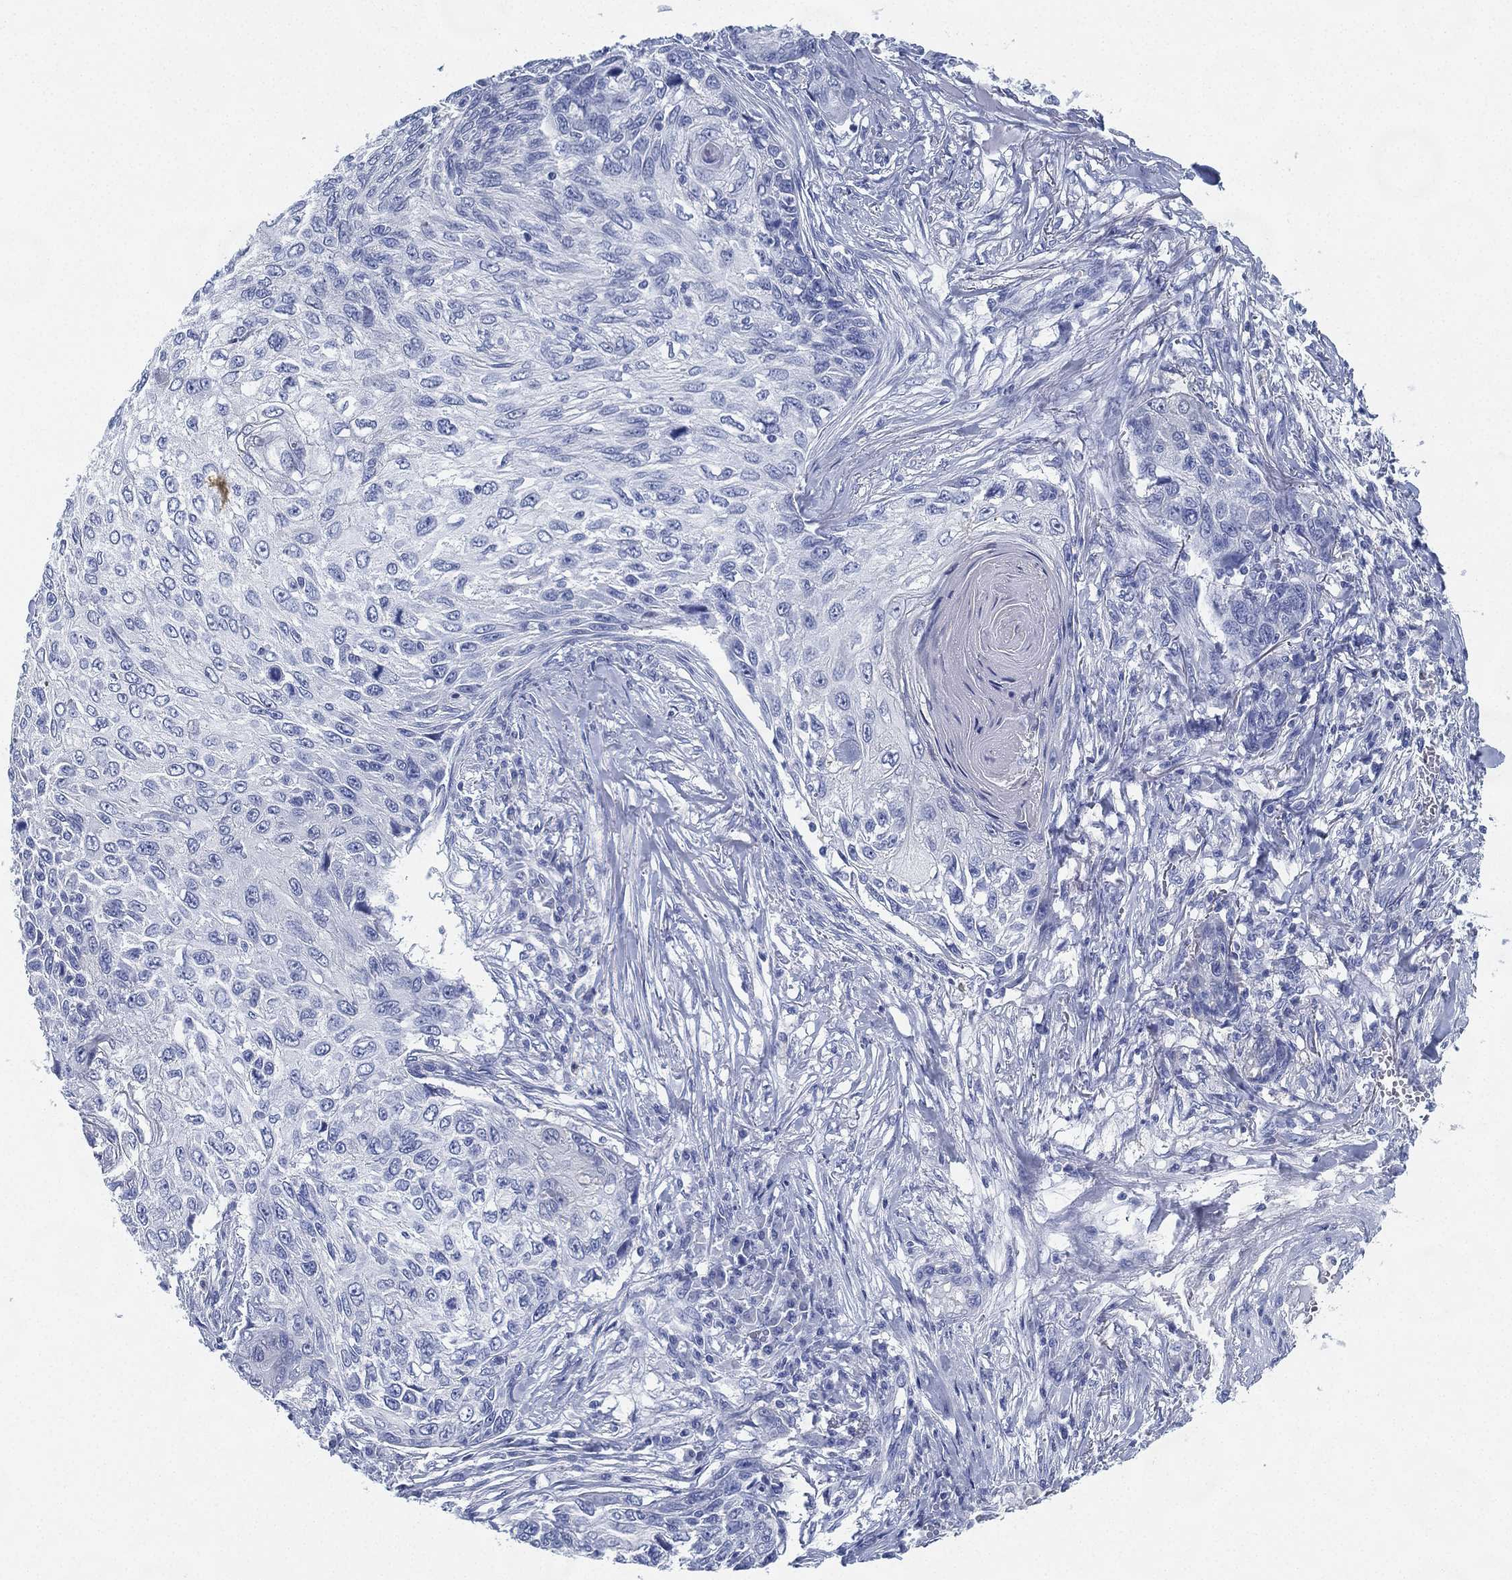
{"staining": {"intensity": "negative", "quantity": "none", "location": "none"}, "tissue": "skin cancer", "cell_type": "Tumor cells", "image_type": "cancer", "snomed": [{"axis": "morphology", "description": "Squamous cell carcinoma, NOS"}, {"axis": "topography", "description": "Skin"}], "caption": "Tumor cells are negative for protein expression in human skin cancer.", "gene": "DEFB121", "patient": {"sex": "male", "age": 92}}